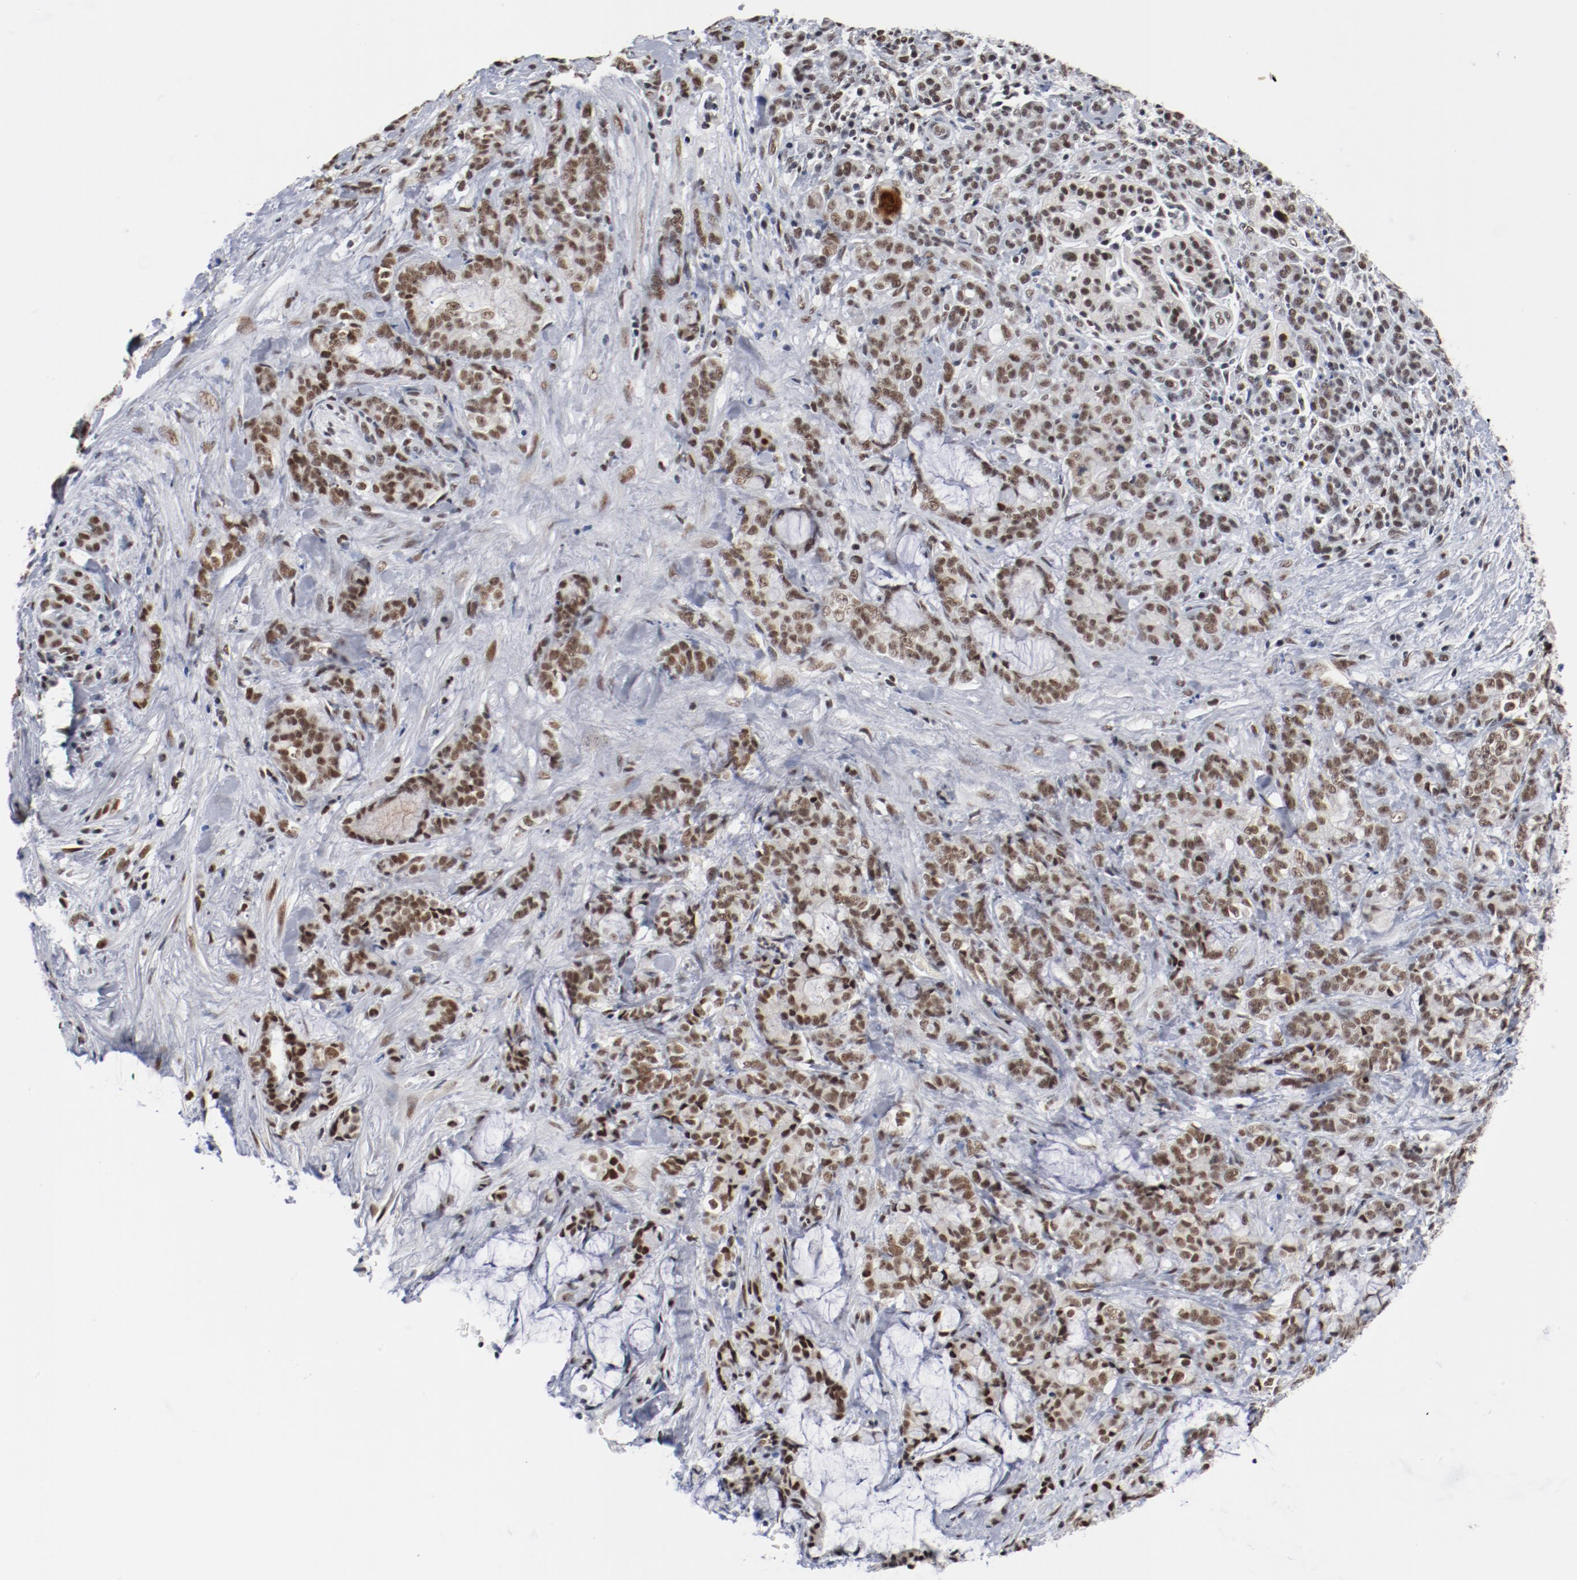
{"staining": {"intensity": "moderate", "quantity": ">75%", "location": "nuclear"}, "tissue": "pancreatic cancer", "cell_type": "Tumor cells", "image_type": "cancer", "snomed": [{"axis": "morphology", "description": "Adenocarcinoma, NOS"}, {"axis": "topography", "description": "Pancreas"}], "caption": "Immunohistochemistry (IHC) photomicrograph of human pancreatic adenocarcinoma stained for a protein (brown), which exhibits medium levels of moderate nuclear positivity in approximately >75% of tumor cells.", "gene": "BUB3", "patient": {"sex": "female", "age": 73}}